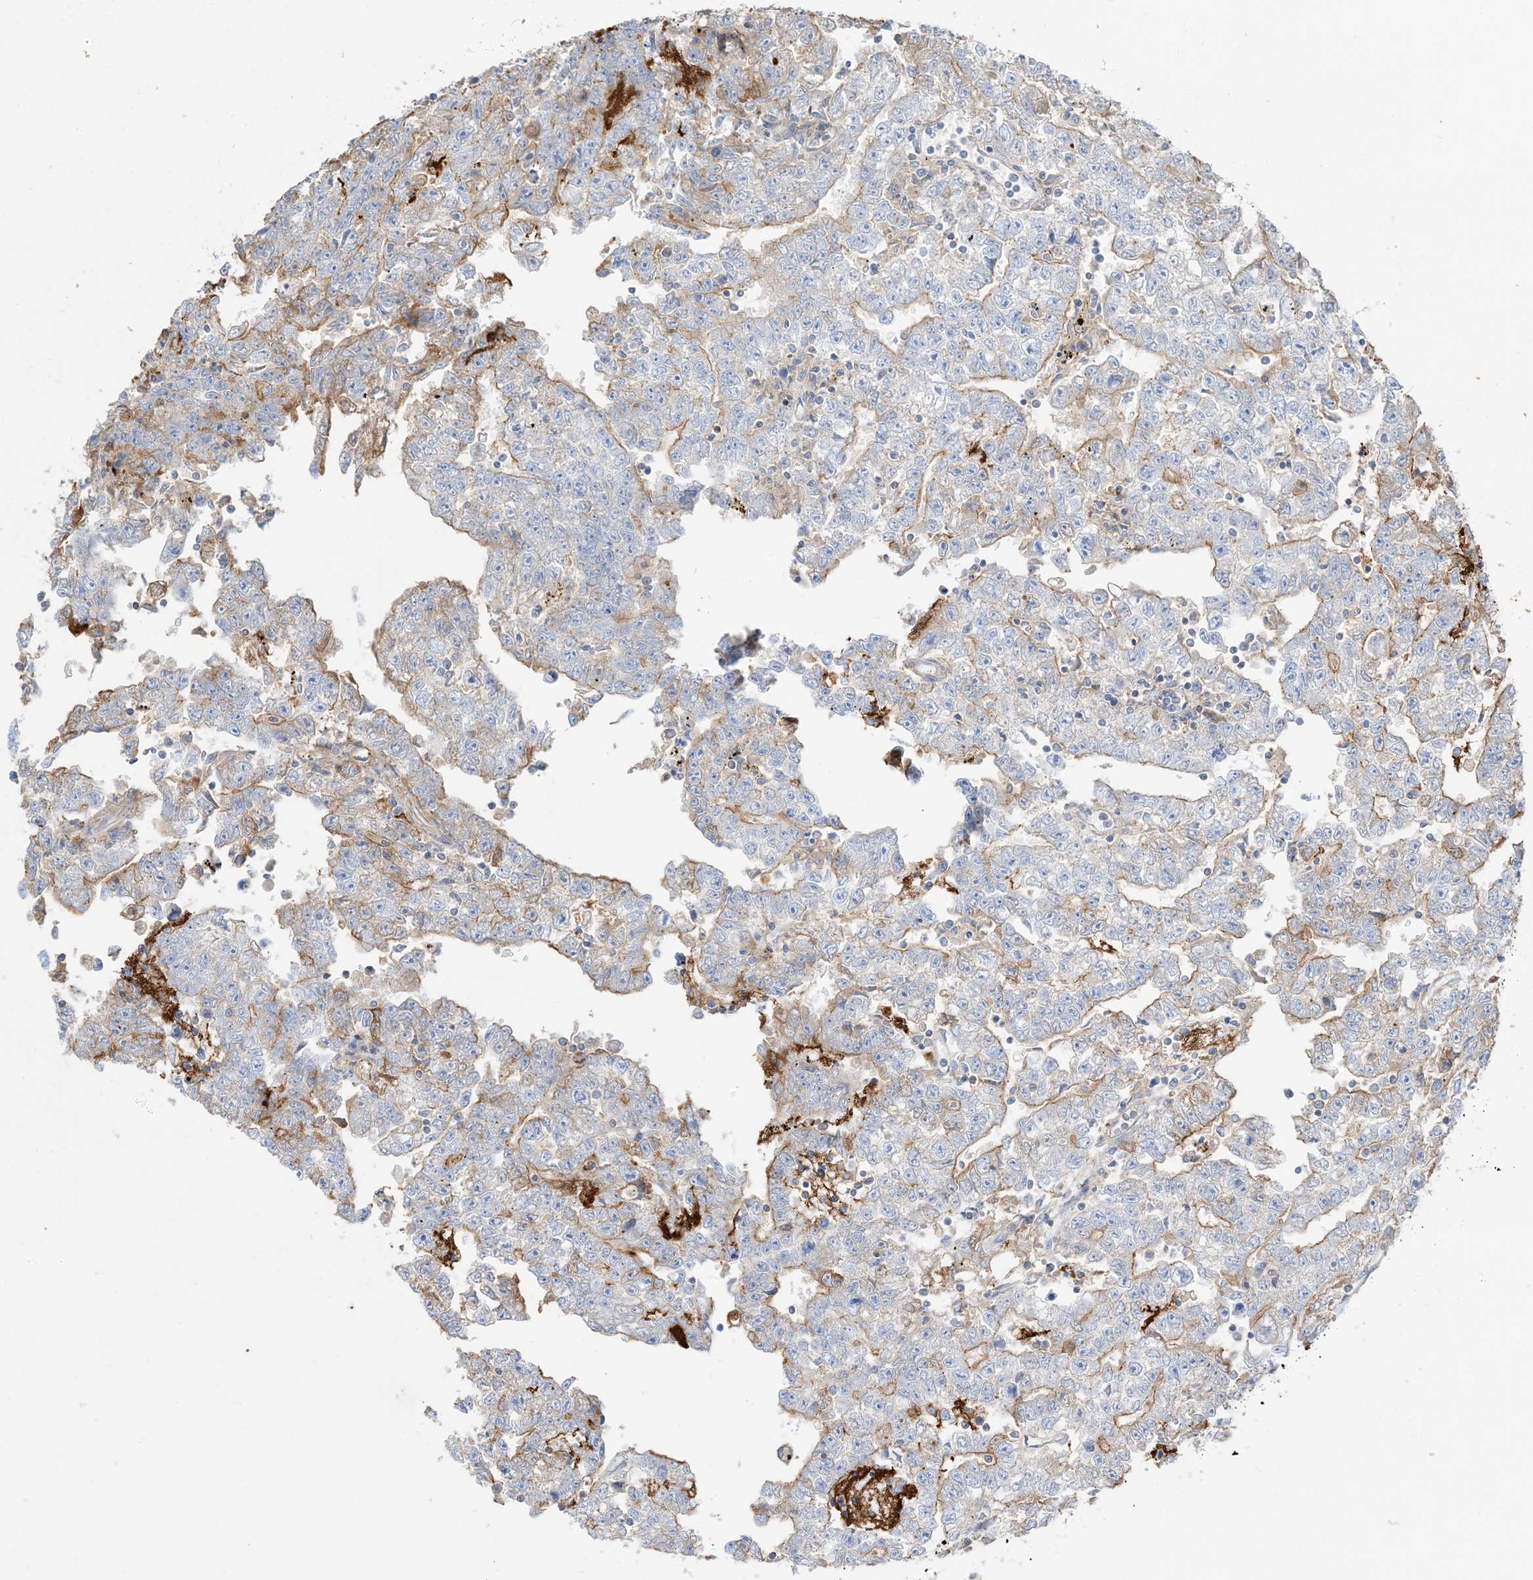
{"staining": {"intensity": "weak", "quantity": "25%-75%", "location": "cytoplasmic/membranous"}, "tissue": "testis cancer", "cell_type": "Tumor cells", "image_type": "cancer", "snomed": [{"axis": "morphology", "description": "Carcinoma, Embryonal, NOS"}, {"axis": "topography", "description": "Testis"}], "caption": "Protein staining demonstrates weak cytoplasmic/membranous staining in about 25%-75% of tumor cells in testis cancer. (Stains: DAB in brown, nuclei in blue, Microscopy: brightfield microscopy at high magnification).", "gene": "GTF3C2", "patient": {"sex": "male", "age": 25}}